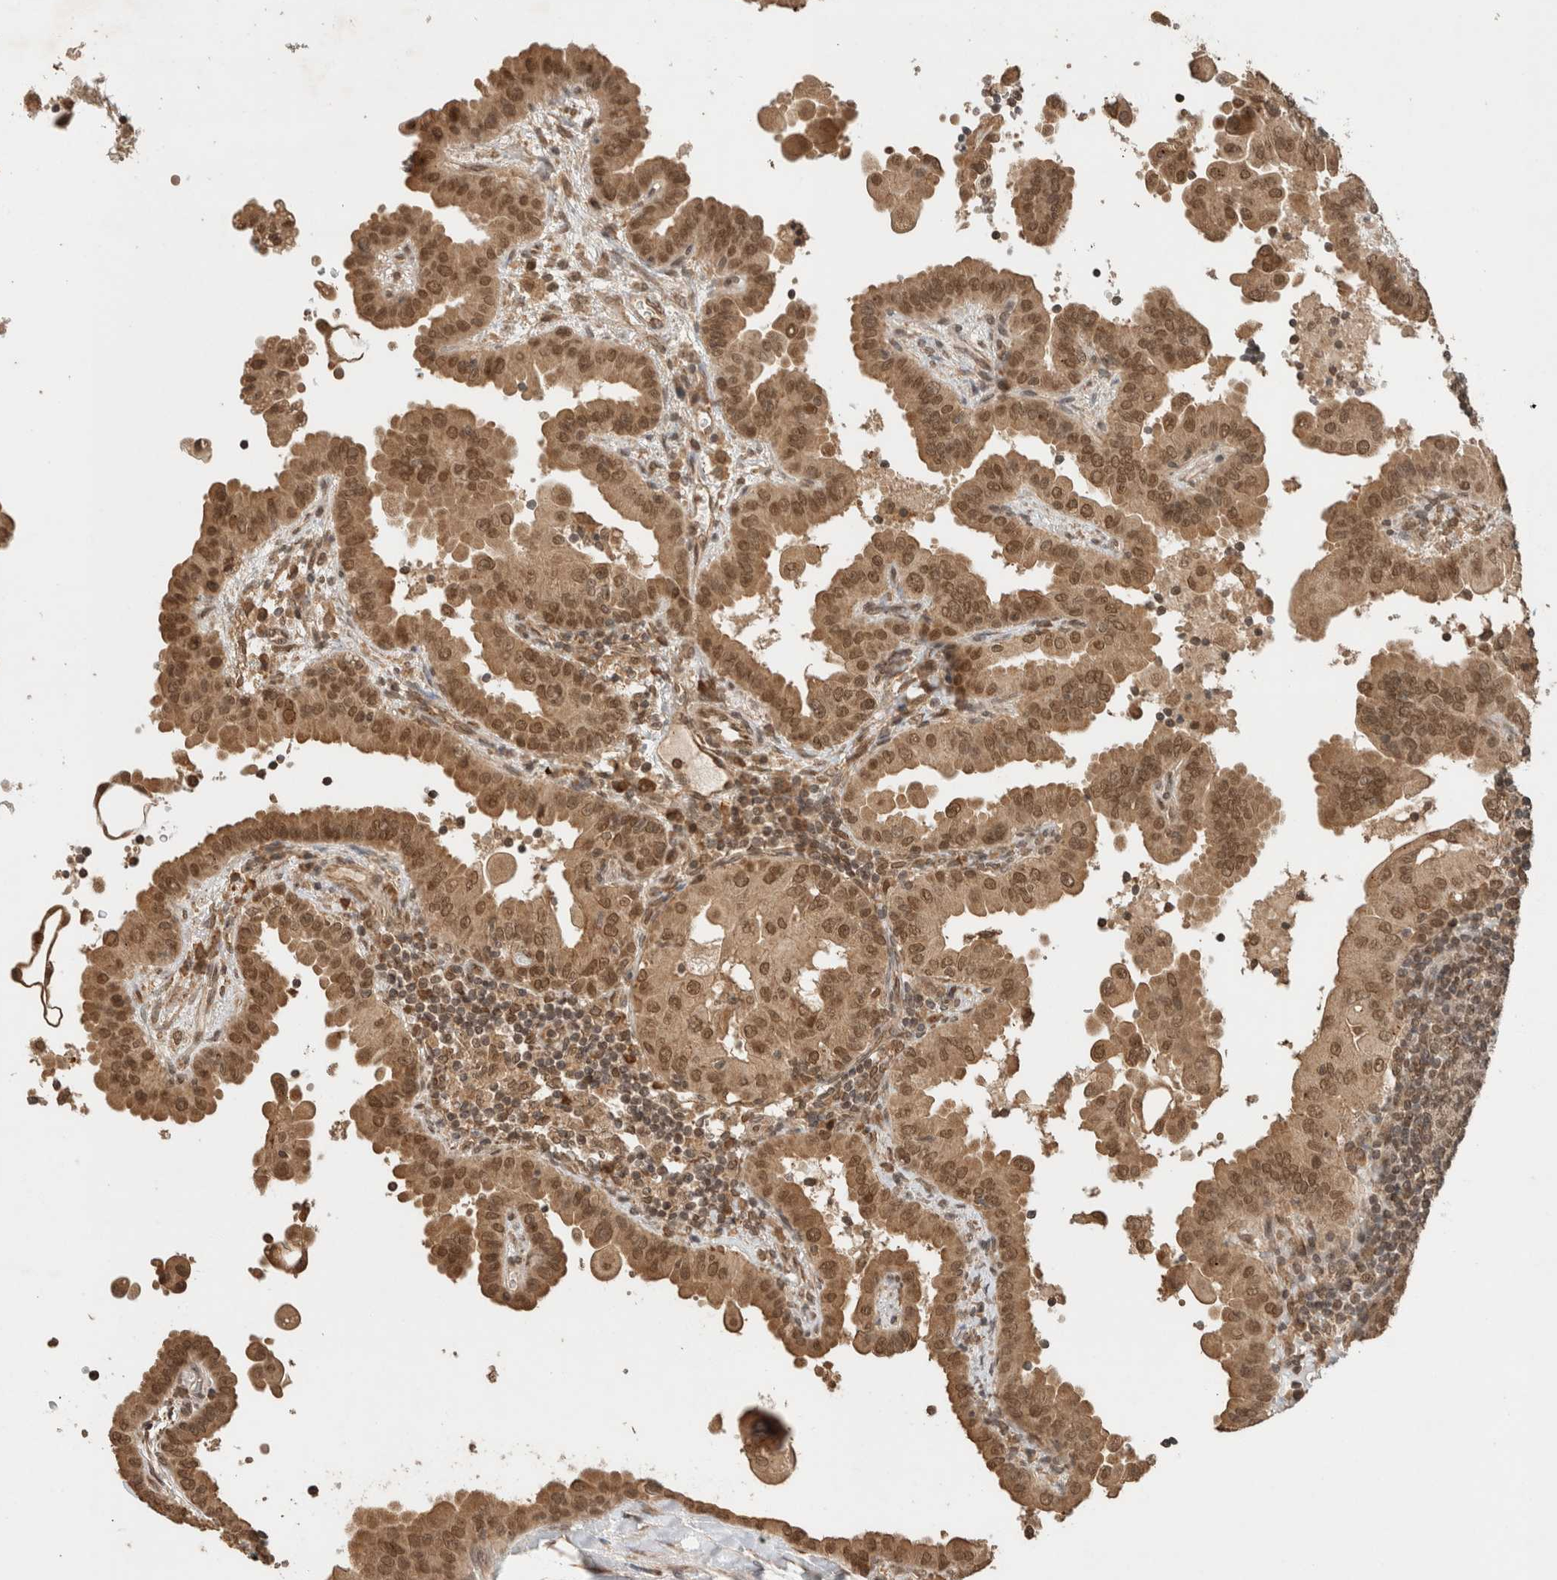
{"staining": {"intensity": "moderate", "quantity": ">75%", "location": "cytoplasmic/membranous,nuclear"}, "tissue": "thyroid cancer", "cell_type": "Tumor cells", "image_type": "cancer", "snomed": [{"axis": "morphology", "description": "Papillary adenocarcinoma, NOS"}, {"axis": "topography", "description": "Thyroid gland"}], "caption": "Moderate cytoplasmic/membranous and nuclear protein expression is appreciated in about >75% of tumor cells in thyroid papillary adenocarcinoma.", "gene": "C1orf21", "patient": {"sex": "male", "age": 33}}